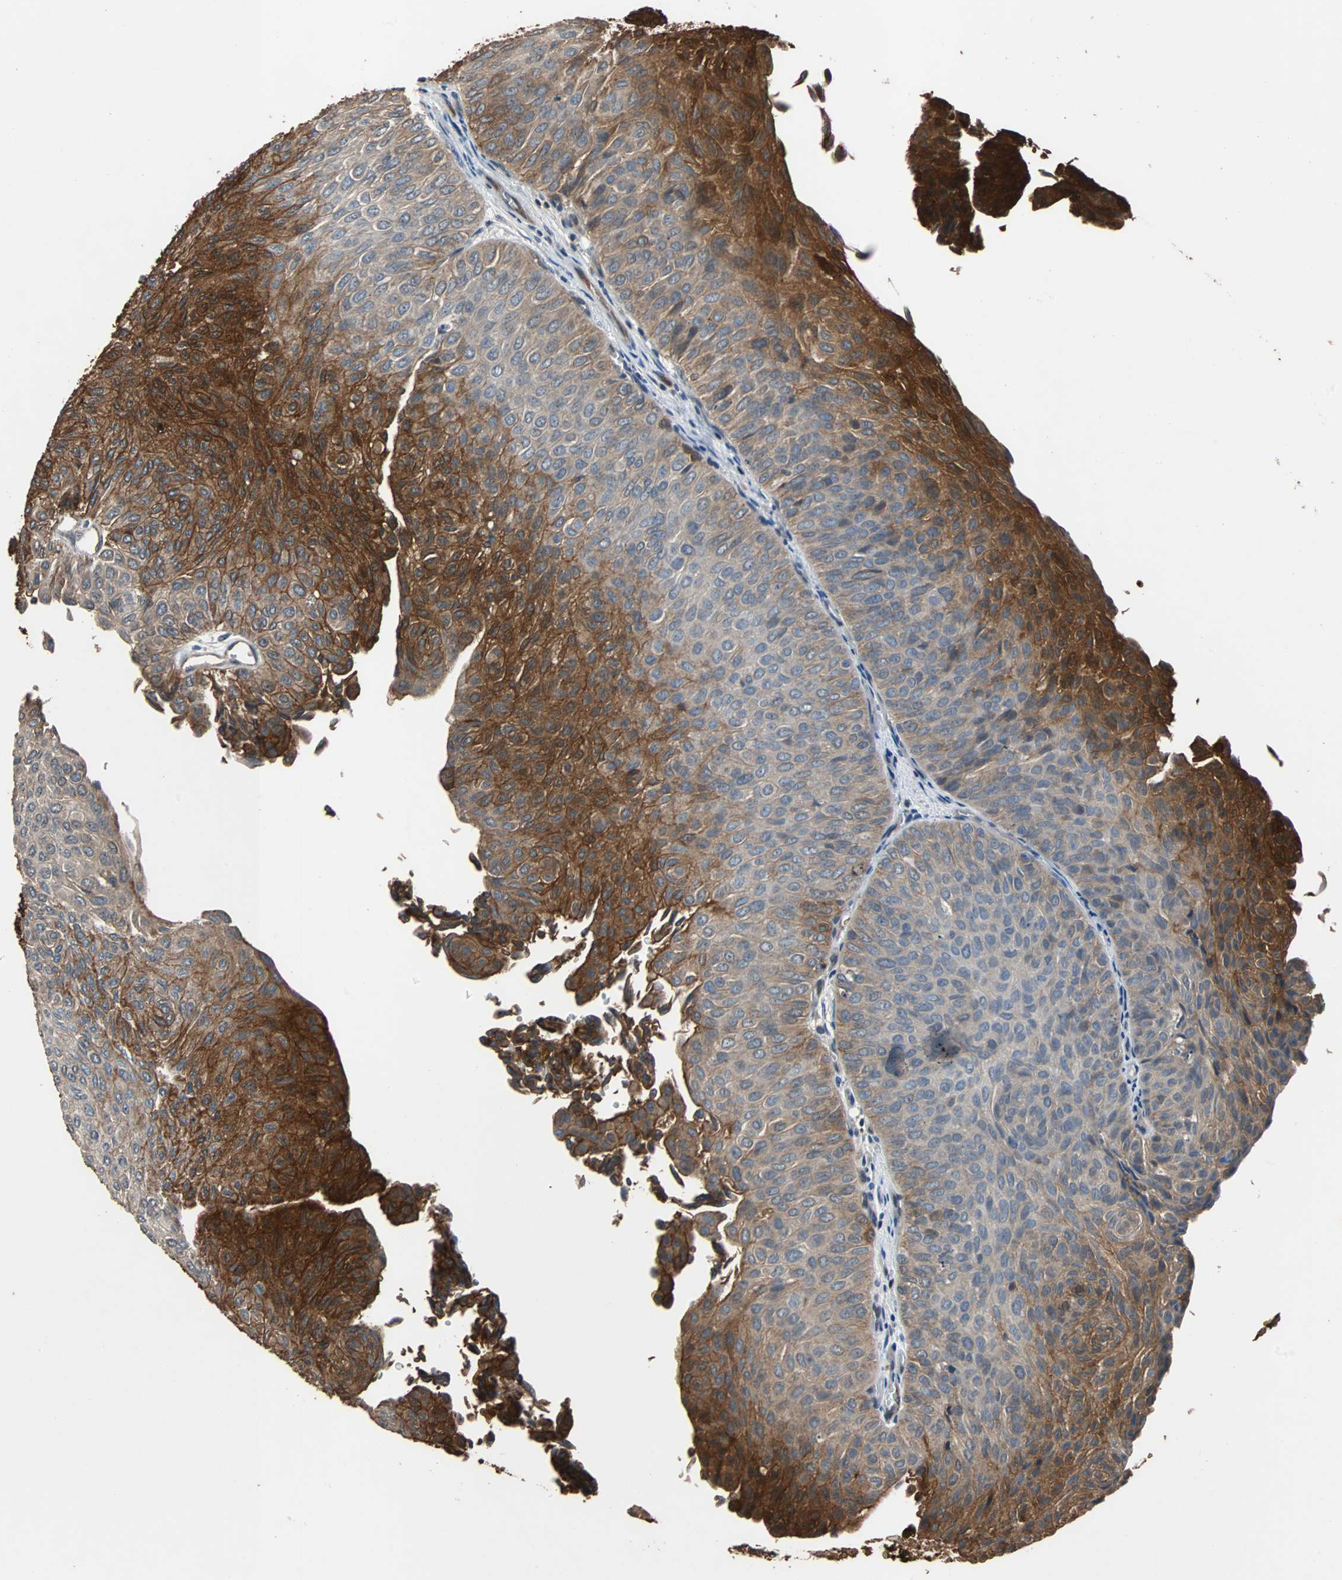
{"staining": {"intensity": "strong", "quantity": ">75%", "location": "cytoplasmic/membranous"}, "tissue": "urothelial cancer", "cell_type": "Tumor cells", "image_type": "cancer", "snomed": [{"axis": "morphology", "description": "Urothelial carcinoma, Low grade"}, {"axis": "topography", "description": "Urinary bladder"}], "caption": "This is an image of IHC staining of low-grade urothelial carcinoma, which shows strong positivity in the cytoplasmic/membranous of tumor cells.", "gene": "NDRG1", "patient": {"sex": "male", "age": 78}}